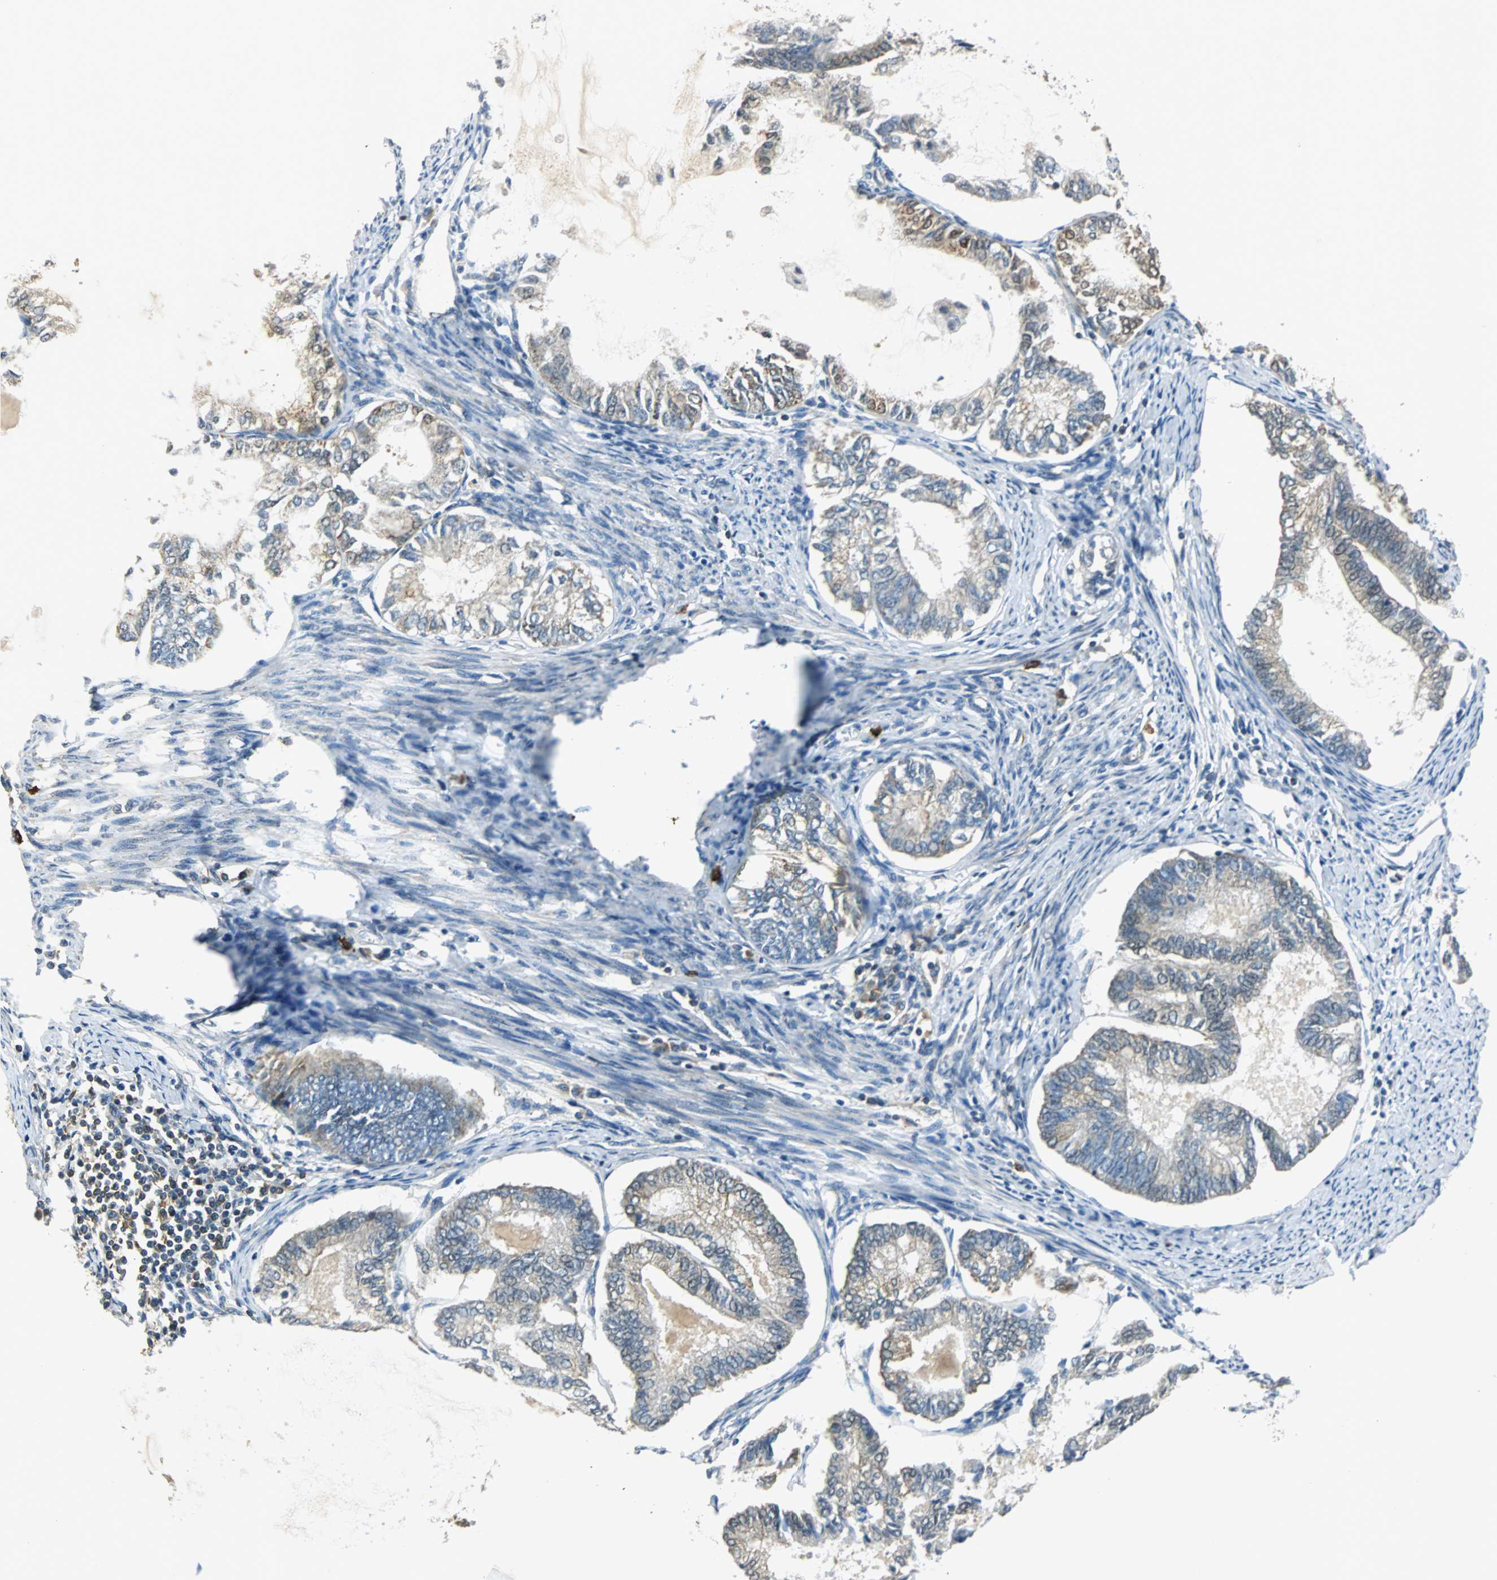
{"staining": {"intensity": "weak", "quantity": ">75%", "location": "cytoplasmic/membranous"}, "tissue": "endometrial cancer", "cell_type": "Tumor cells", "image_type": "cancer", "snomed": [{"axis": "morphology", "description": "Adenocarcinoma, NOS"}, {"axis": "topography", "description": "Endometrium"}], "caption": "This is an image of immunohistochemistry (IHC) staining of endometrial cancer, which shows weak staining in the cytoplasmic/membranous of tumor cells.", "gene": "CPA3", "patient": {"sex": "female", "age": 86}}